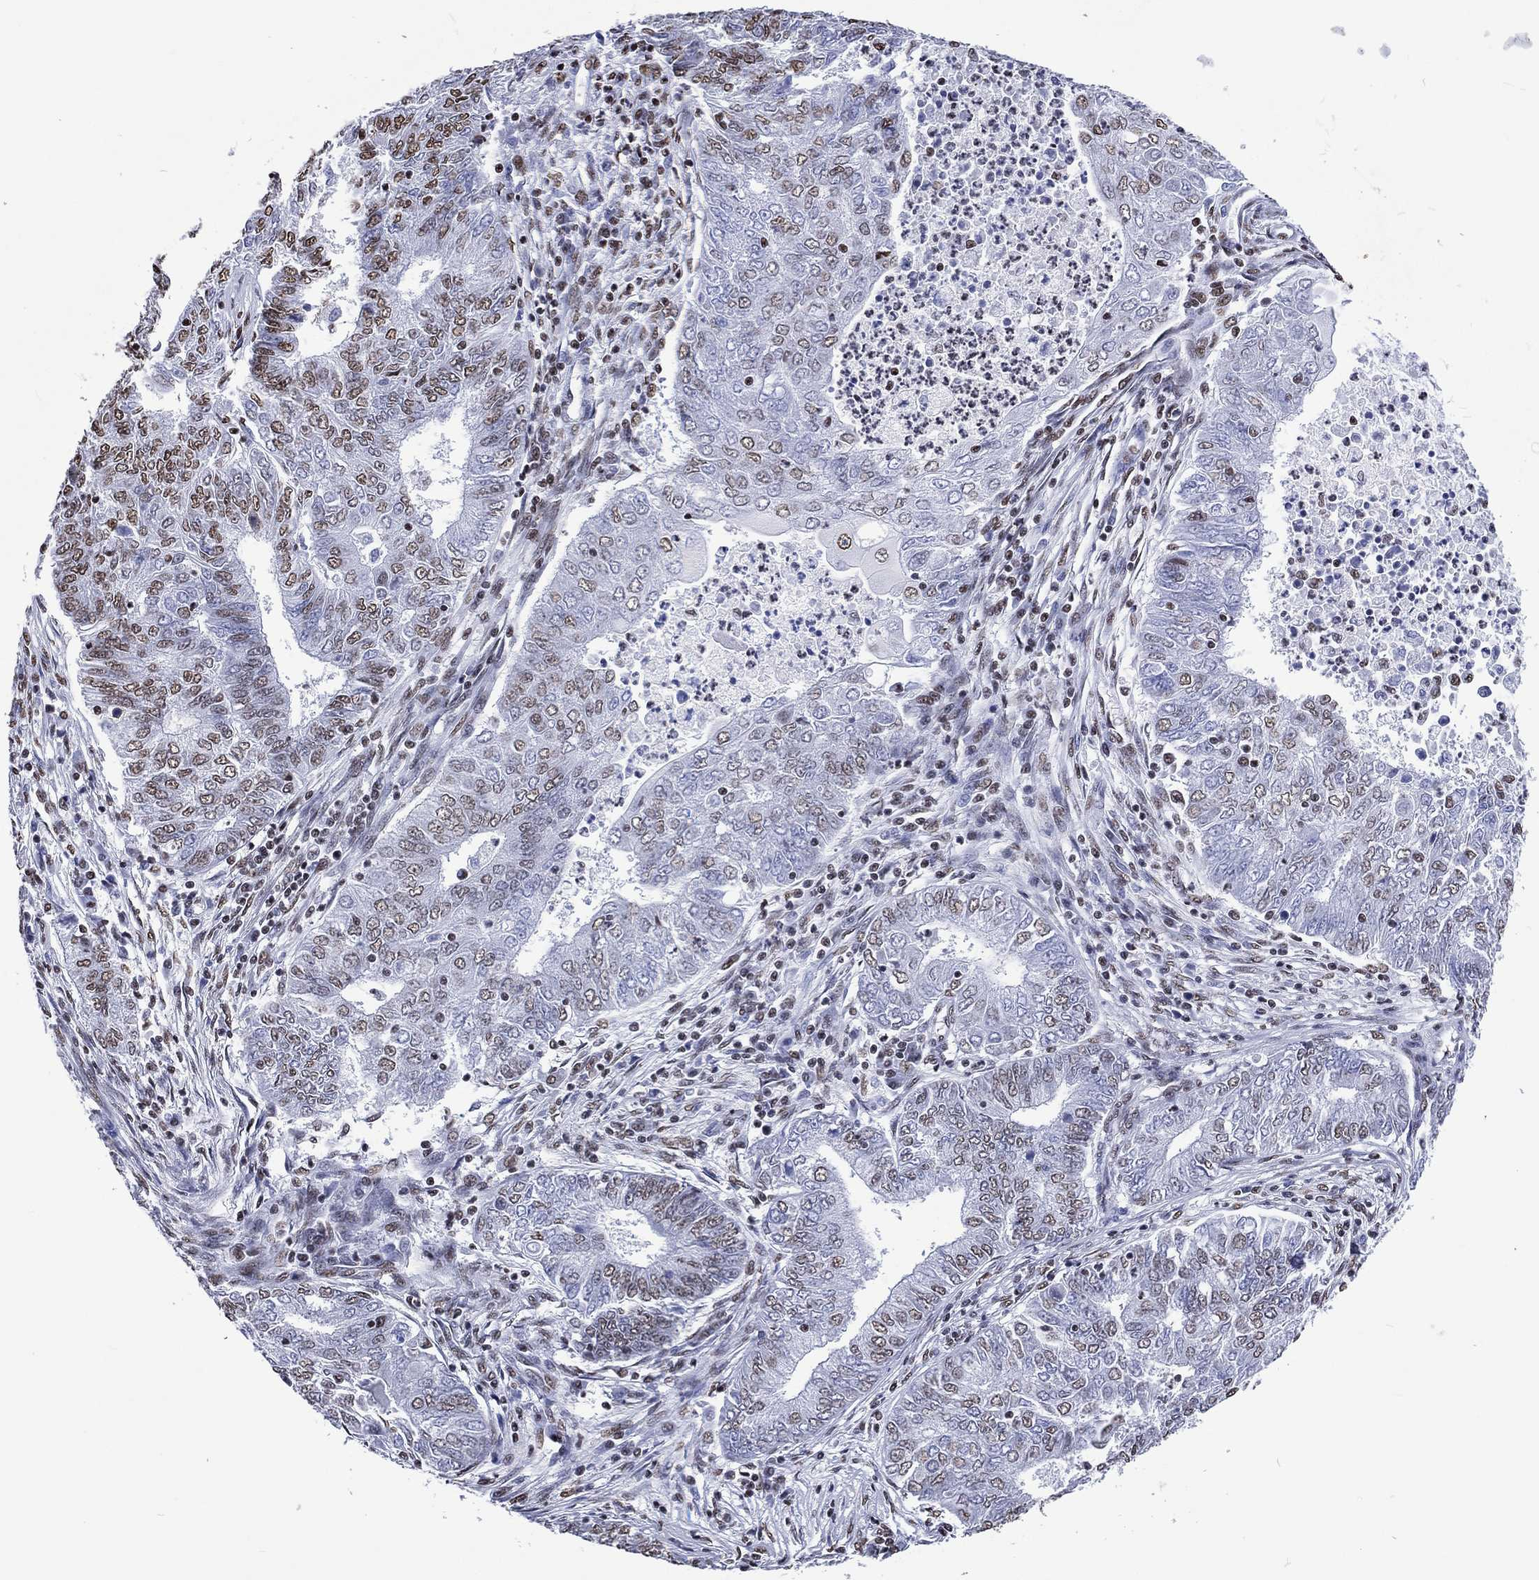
{"staining": {"intensity": "moderate", "quantity": "25%-75%", "location": "nuclear"}, "tissue": "endometrial cancer", "cell_type": "Tumor cells", "image_type": "cancer", "snomed": [{"axis": "morphology", "description": "Adenocarcinoma, NOS"}, {"axis": "topography", "description": "Endometrium"}], "caption": "There is medium levels of moderate nuclear staining in tumor cells of endometrial cancer (adenocarcinoma), as demonstrated by immunohistochemical staining (brown color).", "gene": "RETREG2", "patient": {"sex": "female", "age": 62}}